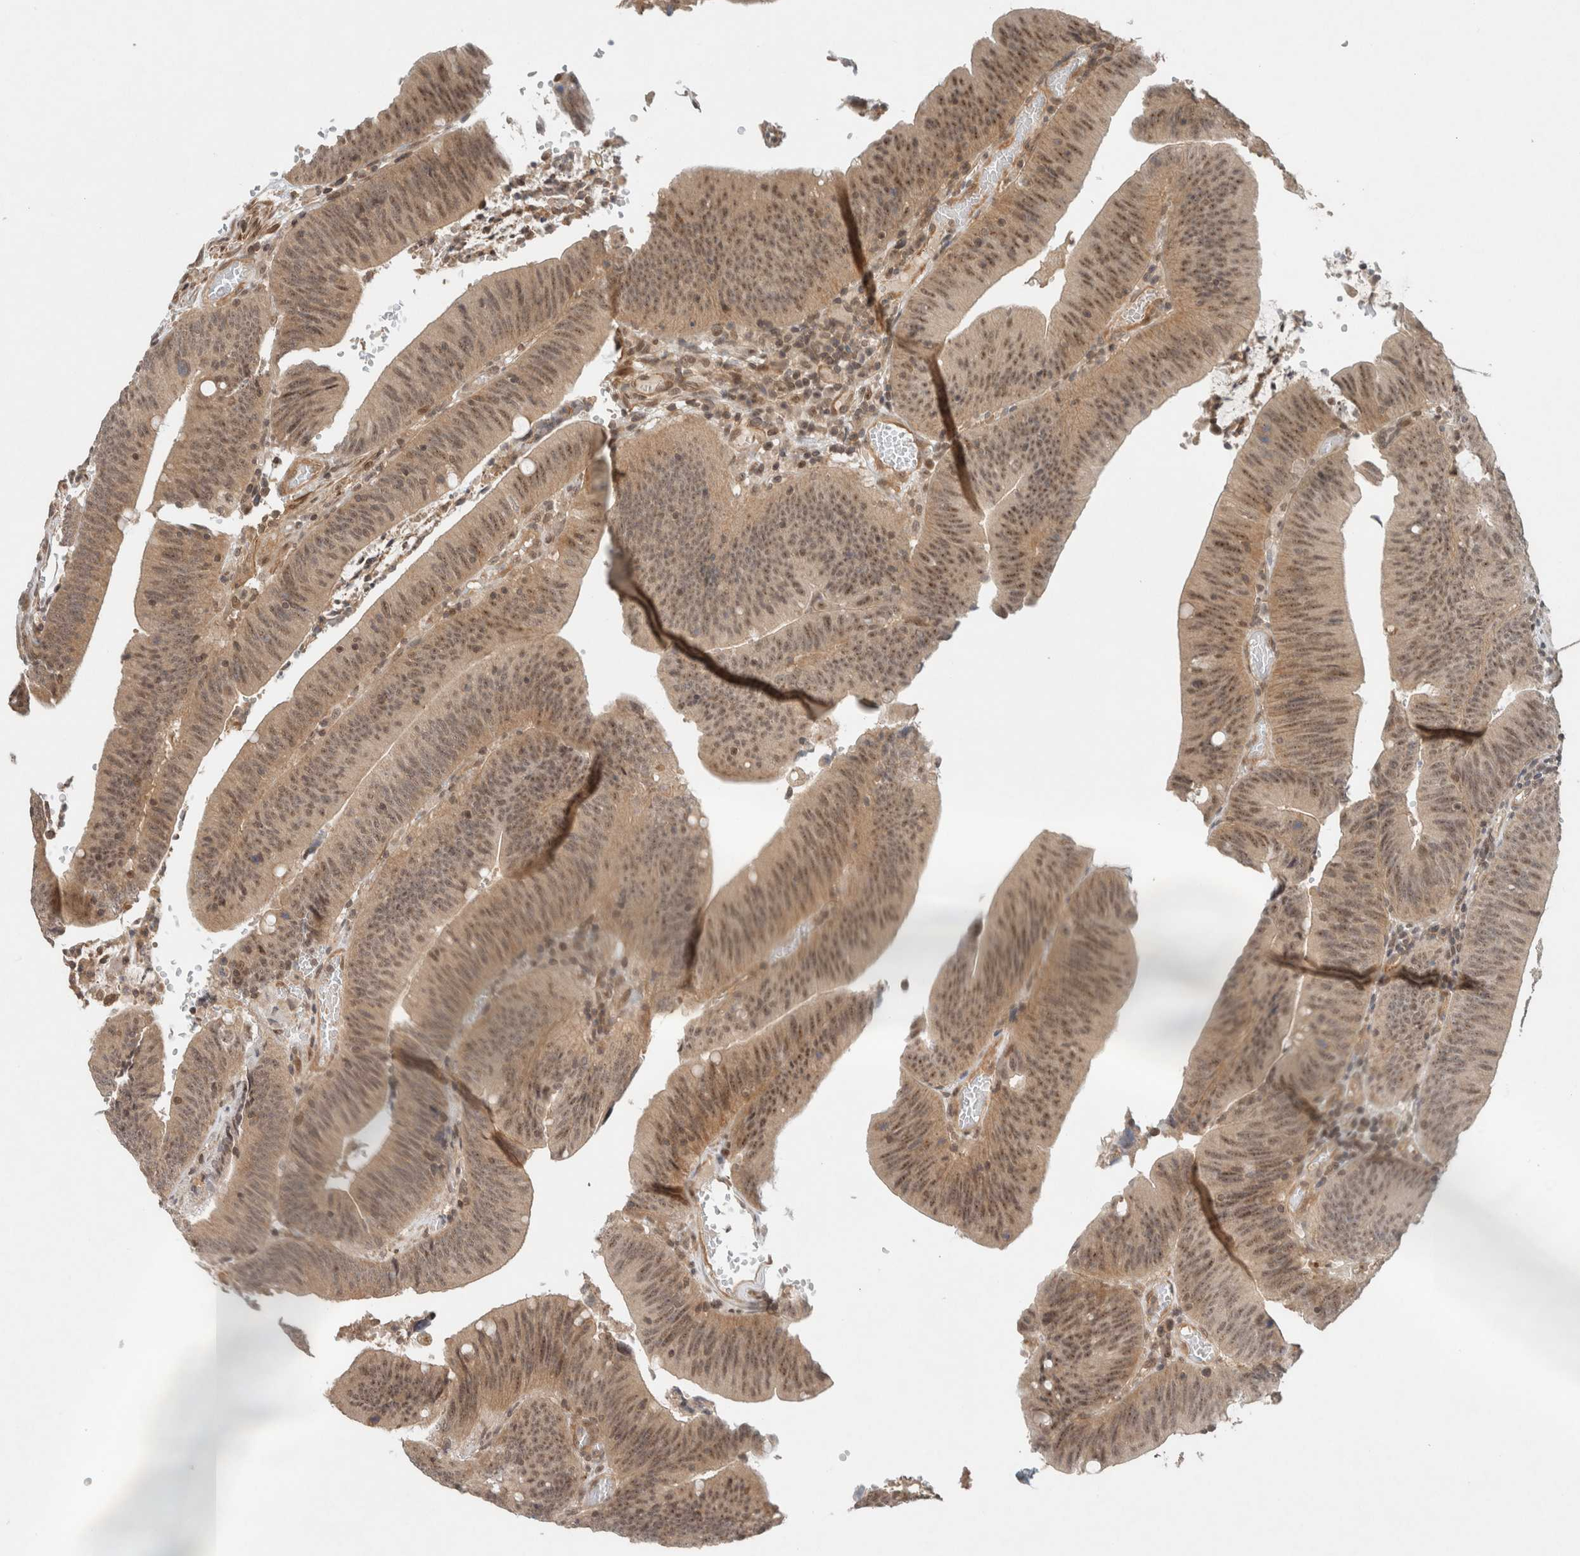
{"staining": {"intensity": "weak", "quantity": ">75%", "location": "cytoplasmic/membranous,nuclear"}, "tissue": "colorectal cancer", "cell_type": "Tumor cells", "image_type": "cancer", "snomed": [{"axis": "morphology", "description": "Normal tissue, NOS"}, {"axis": "morphology", "description": "Adenocarcinoma, NOS"}, {"axis": "topography", "description": "Rectum"}], "caption": "Immunohistochemical staining of colorectal adenocarcinoma shows low levels of weak cytoplasmic/membranous and nuclear staining in approximately >75% of tumor cells. Immunohistochemistry (ihc) stains the protein of interest in brown and the nuclei are stained blue.", "gene": "CAAP1", "patient": {"sex": "female", "age": 66}}